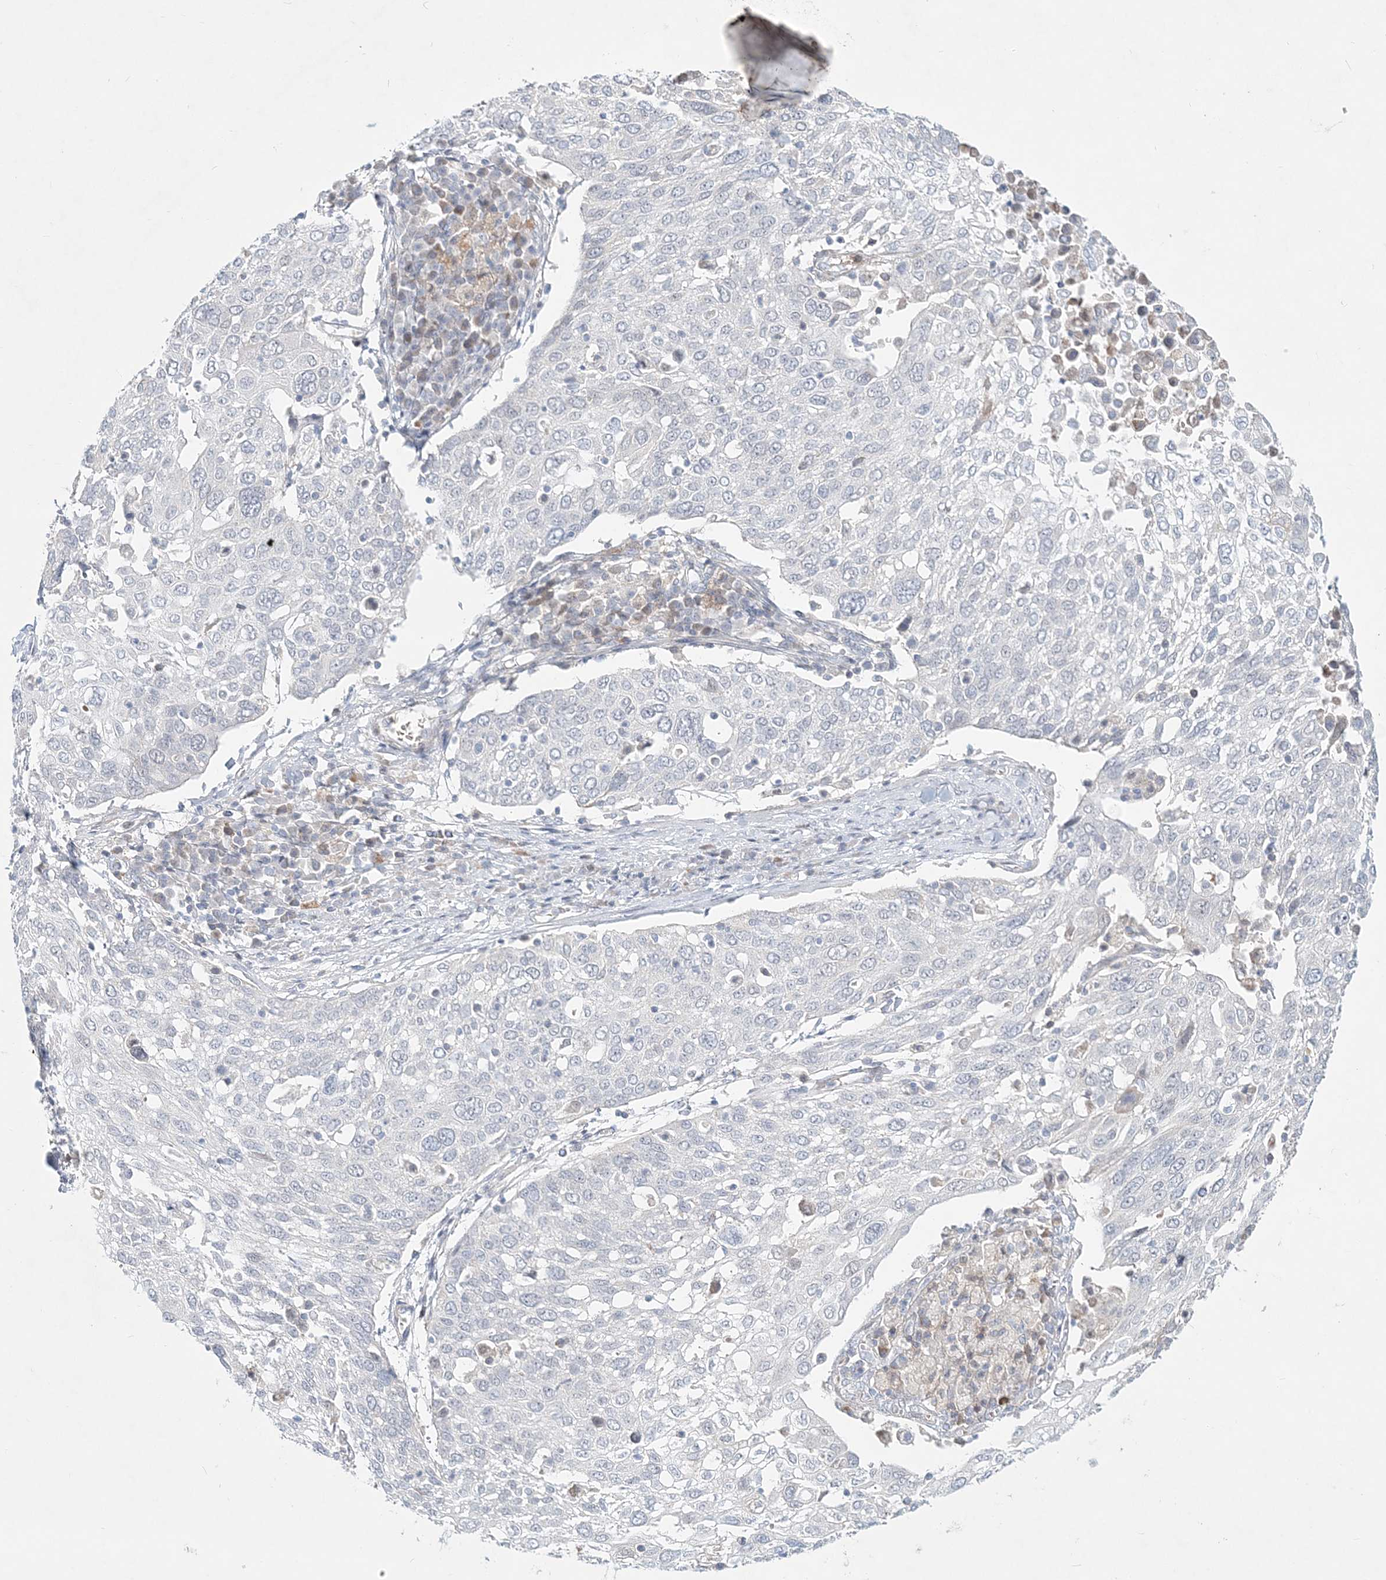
{"staining": {"intensity": "negative", "quantity": "none", "location": "none"}, "tissue": "lung cancer", "cell_type": "Tumor cells", "image_type": "cancer", "snomed": [{"axis": "morphology", "description": "Squamous cell carcinoma, NOS"}, {"axis": "topography", "description": "Lung"}], "caption": "IHC image of neoplastic tissue: lung cancer stained with DAB shows no significant protein staining in tumor cells. The staining is performed using DAB brown chromogen with nuclei counter-stained in using hematoxylin.", "gene": "DNAH5", "patient": {"sex": "male", "age": 65}}